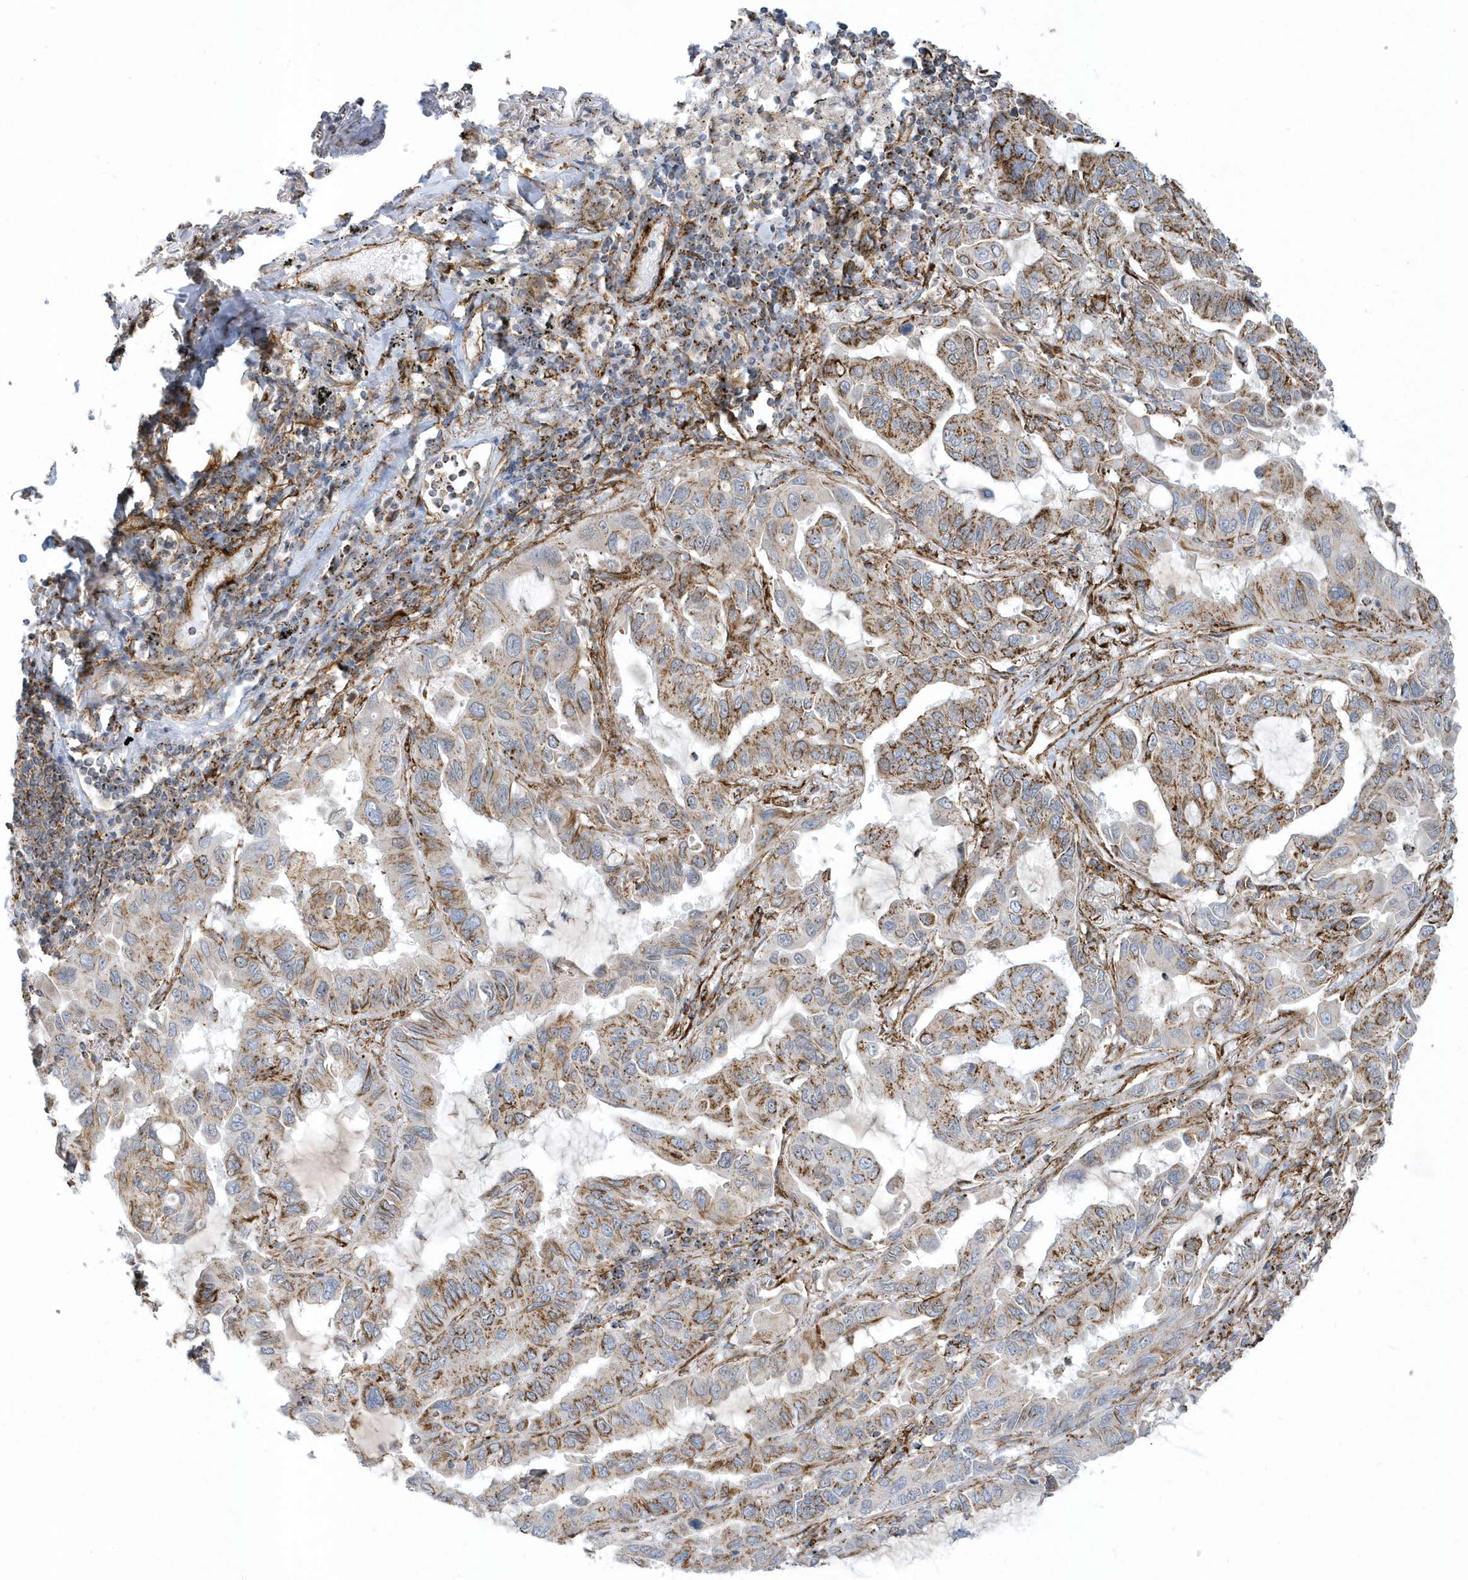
{"staining": {"intensity": "moderate", "quantity": ">75%", "location": "cytoplasmic/membranous"}, "tissue": "lung cancer", "cell_type": "Tumor cells", "image_type": "cancer", "snomed": [{"axis": "morphology", "description": "Adenocarcinoma, NOS"}, {"axis": "topography", "description": "Lung"}], "caption": "High-power microscopy captured an IHC micrograph of adenocarcinoma (lung), revealing moderate cytoplasmic/membranous expression in approximately >75% of tumor cells. The staining was performed using DAB (3,3'-diaminobenzidine), with brown indicating positive protein expression. Nuclei are stained blue with hematoxylin.", "gene": "HRH4", "patient": {"sex": "male", "age": 64}}